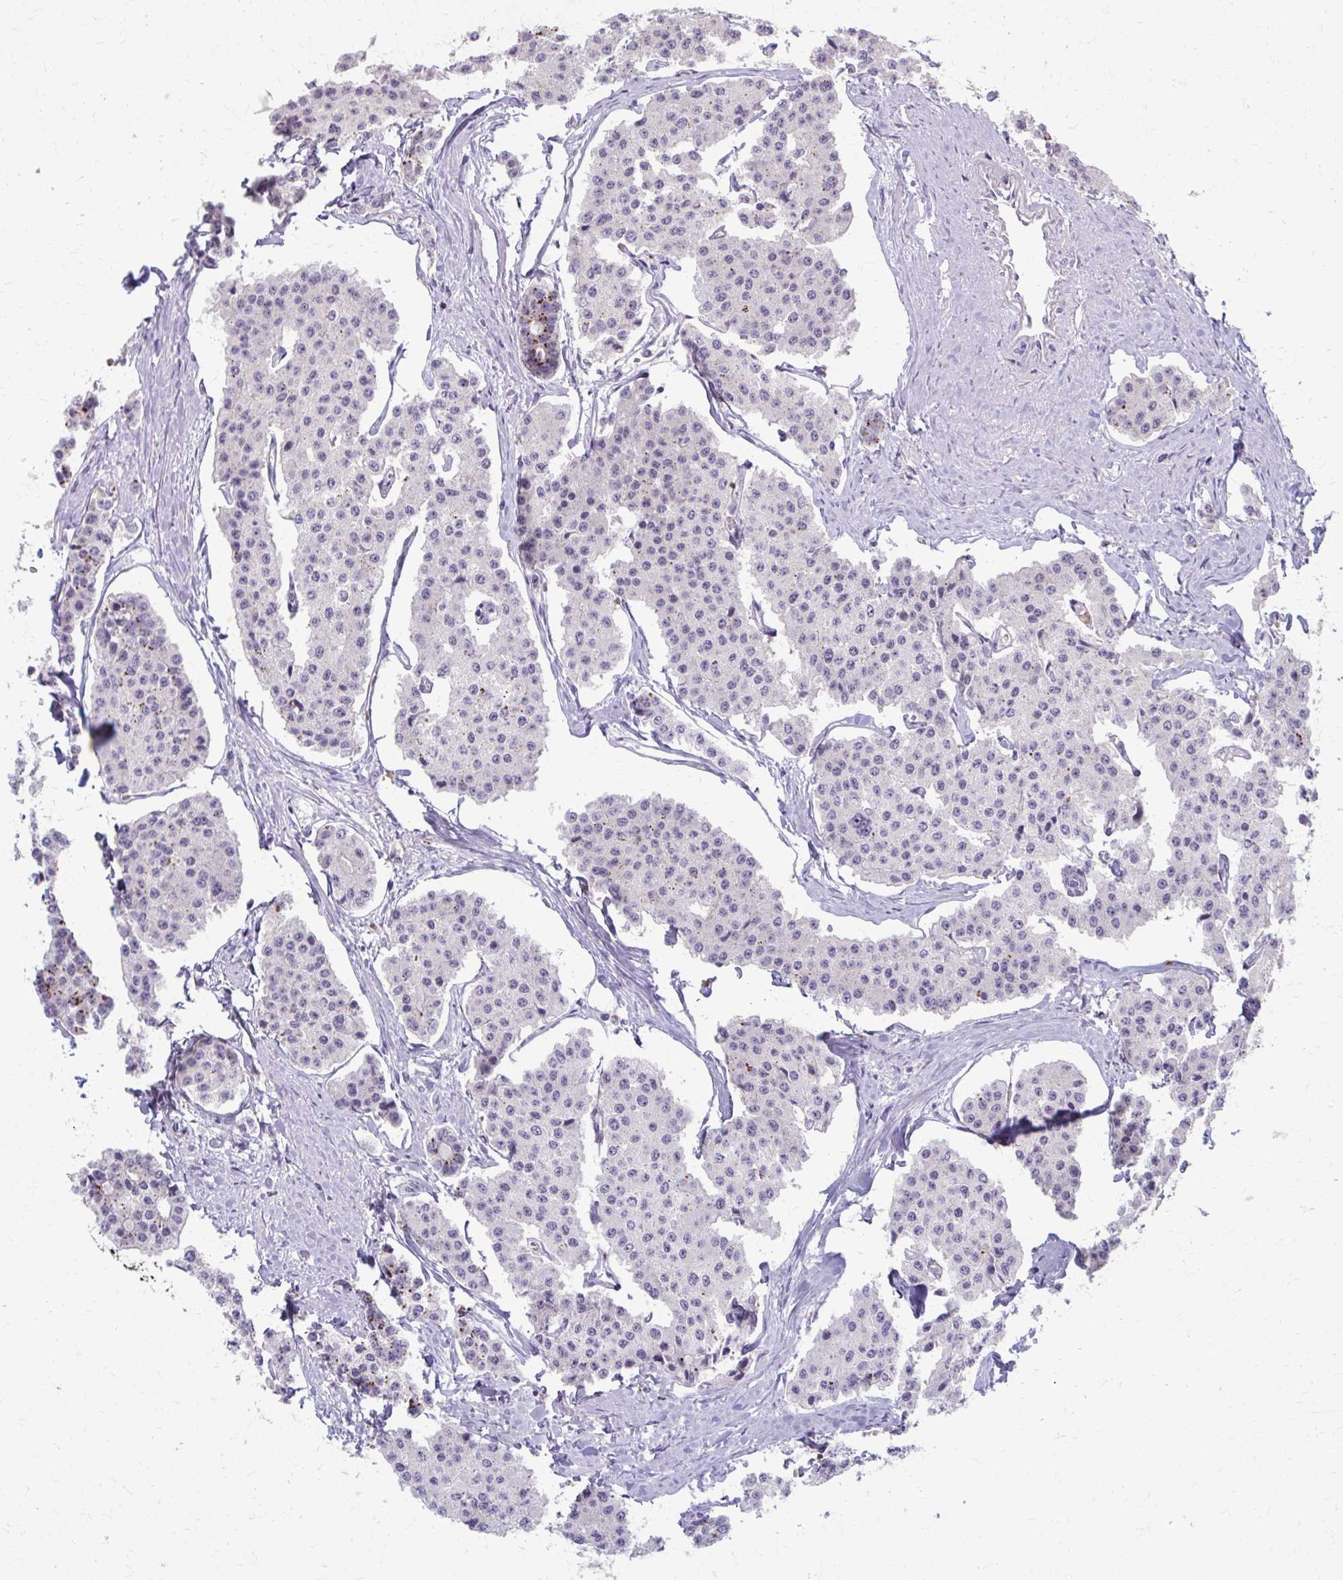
{"staining": {"intensity": "negative", "quantity": "none", "location": "none"}, "tissue": "carcinoid", "cell_type": "Tumor cells", "image_type": "cancer", "snomed": [{"axis": "morphology", "description": "Carcinoid, malignant, NOS"}, {"axis": "topography", "description": "Small intestine"}], "caption": "Immunohistochemistry (IHC) image of neoplastic tissue: carcinoid (malignant) stained with DAB reveals no significant protein staining in tumor cells.", "gene": "NUDT16", "patient": {"sex": "female", "age": 65}}